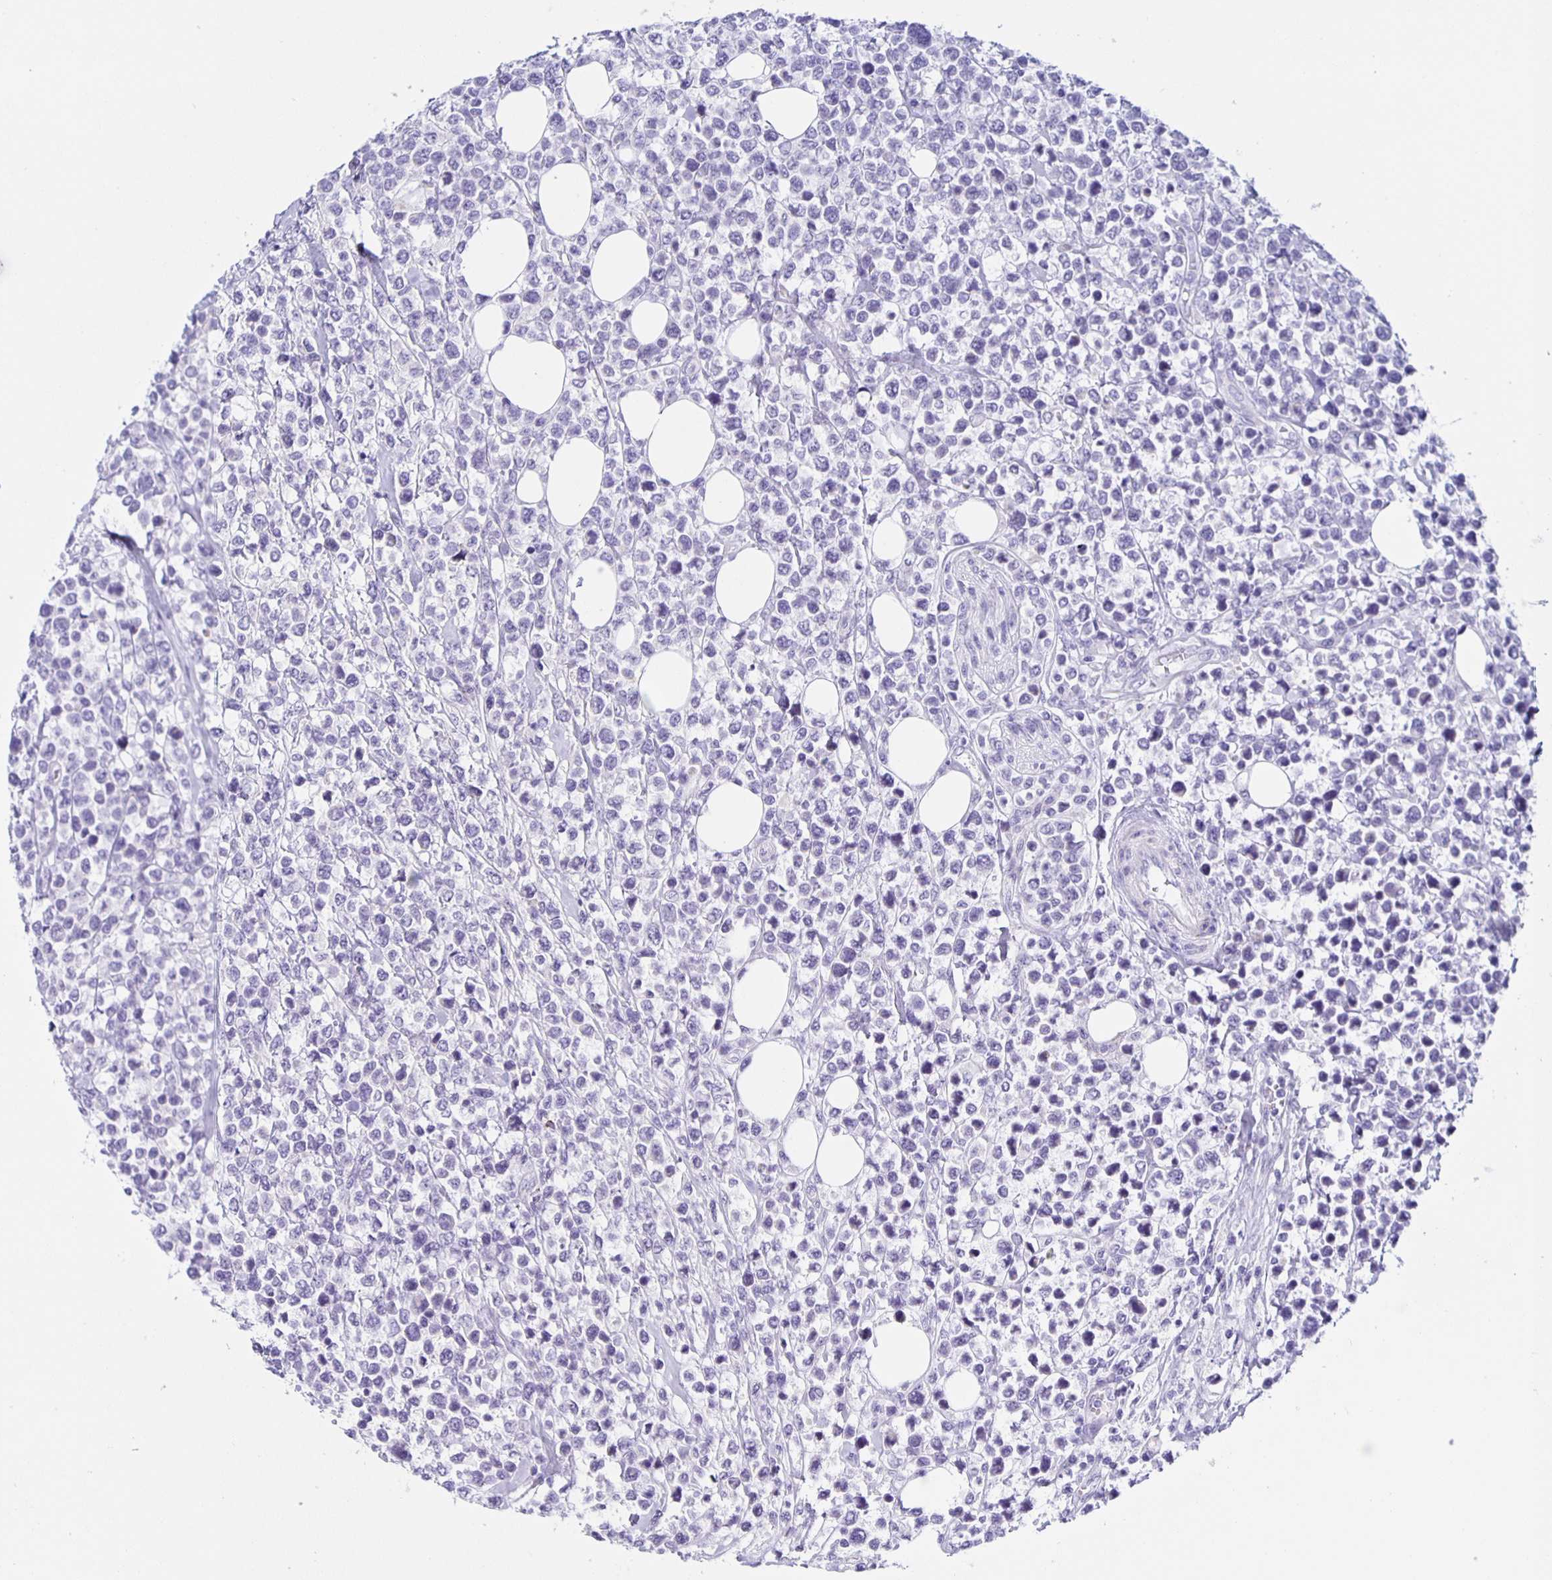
{"staining": {"intensity": "negative", "quantity": "none", "location": "none"}, "tissue": "lymphoma", "cell_type": "Tumor cells", "image_type": "cancer", "snomed": [{"axis": "morphology", "description": "Malignant lymphoma, non-Hodgkin's type, High grade"}, {"axis": "topography", "description": "Soft tissue"}], "caption": "A micrograph of human malignant lymphoma, non-Hodgkin's type (high-grade) is negative for staining in tumor cells.", "gene": "AQP6", "patient": {"sex": "female", "age": 56}}